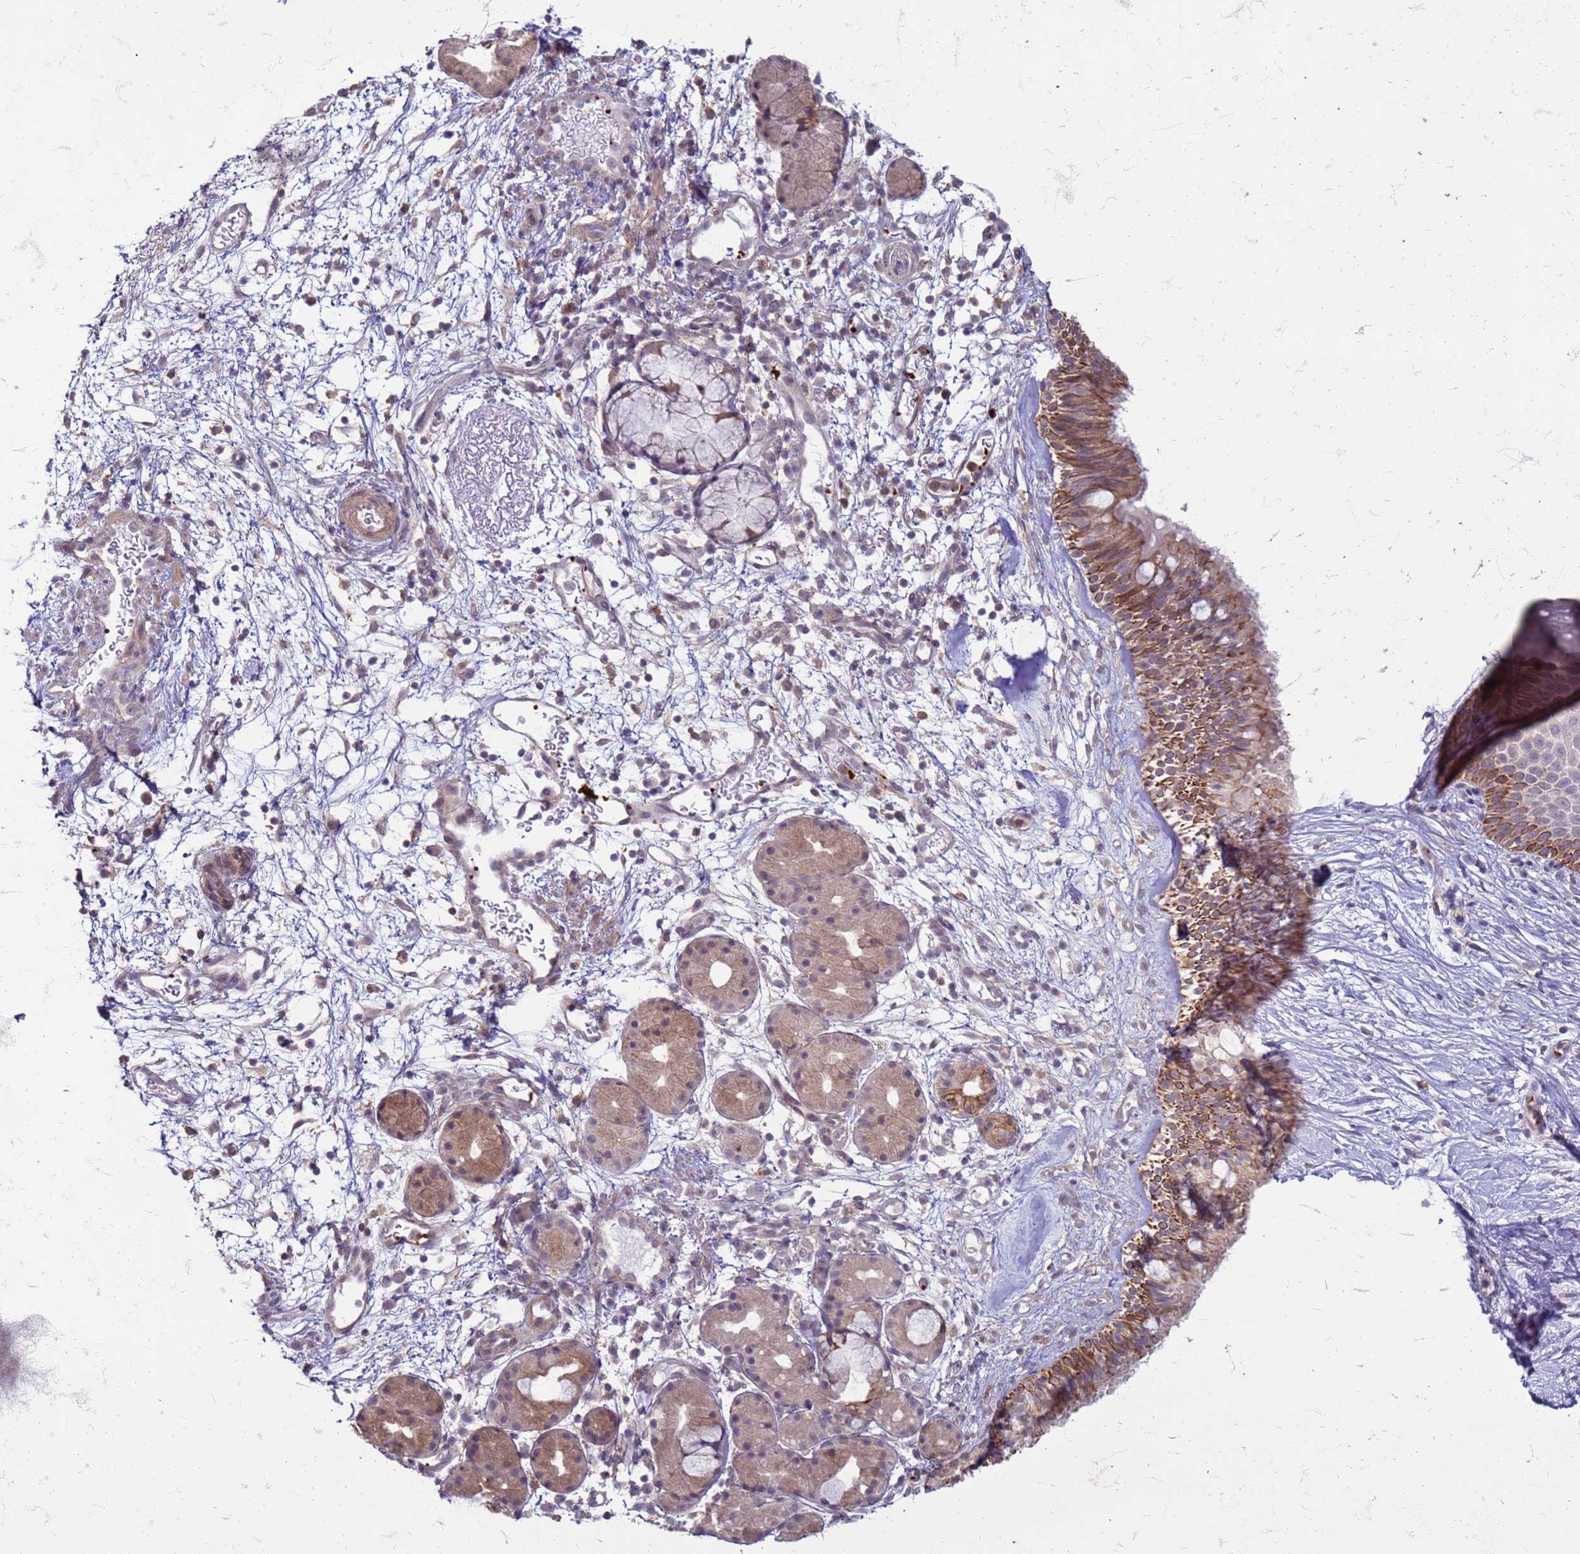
{"staining": {"intensity": "moderate", "quantity": ">75%", "location": "cytoplasmic/membranous"}, "tissue": "nasopharynx", "cell_type": "Respiratory epithelial cells", "image_type": "normal", "snomed": [{"axis": "morphology", "description": "Normal tissue, NOS"}, {"axis": "topography", "description": "Nasopharynx"}], "caption": "High-power microscopy captured an immunohistochemistry (IHC) image of unremarkable nasopharynx, revealing moderate cytoplasmic/membranous positivity in about >75% of respiratory epithelial cells.", "gene": "SLC15A3", "patient": {"sex": "female", "age": 81}}